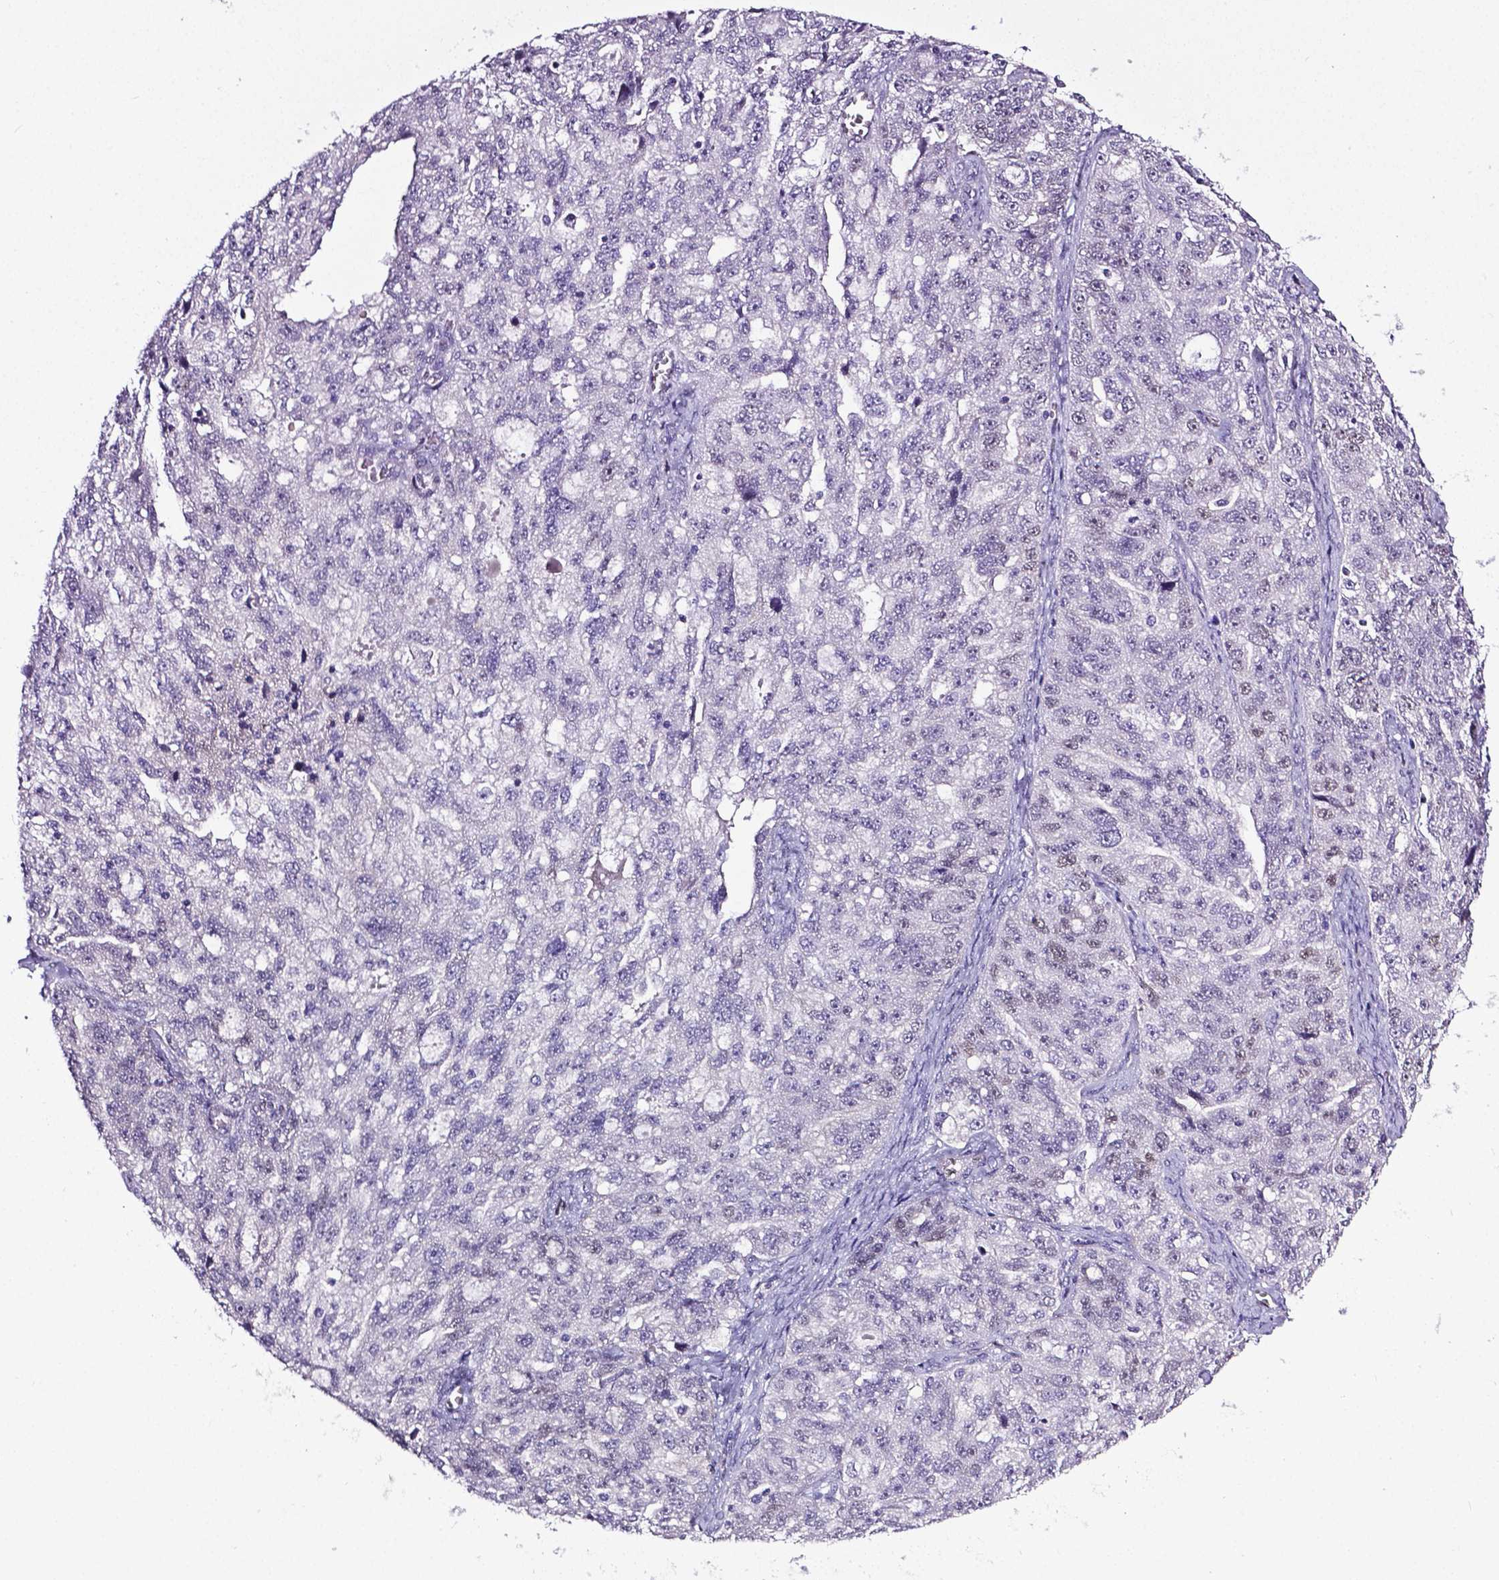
{"staining": {"intensity": "negative", "quantity": "none", "location": "none"}, "tissue": "ovarian cancer", "cell_type": "Tumor cells", "image_type": "cancer", "snomed": [{"axis": "morphology", "description": "Cystadenocarcinoma, serous, NOS"}, {"axis": "topography", "description": "Ovary"}], "caption": "Ovarian serous cystadenocarcinoma was stained to show a protein in brown. There is no significant positivity in tumor cells.", "gene": "PTGER3", "patient": {"sex": "female", "age": 51}}